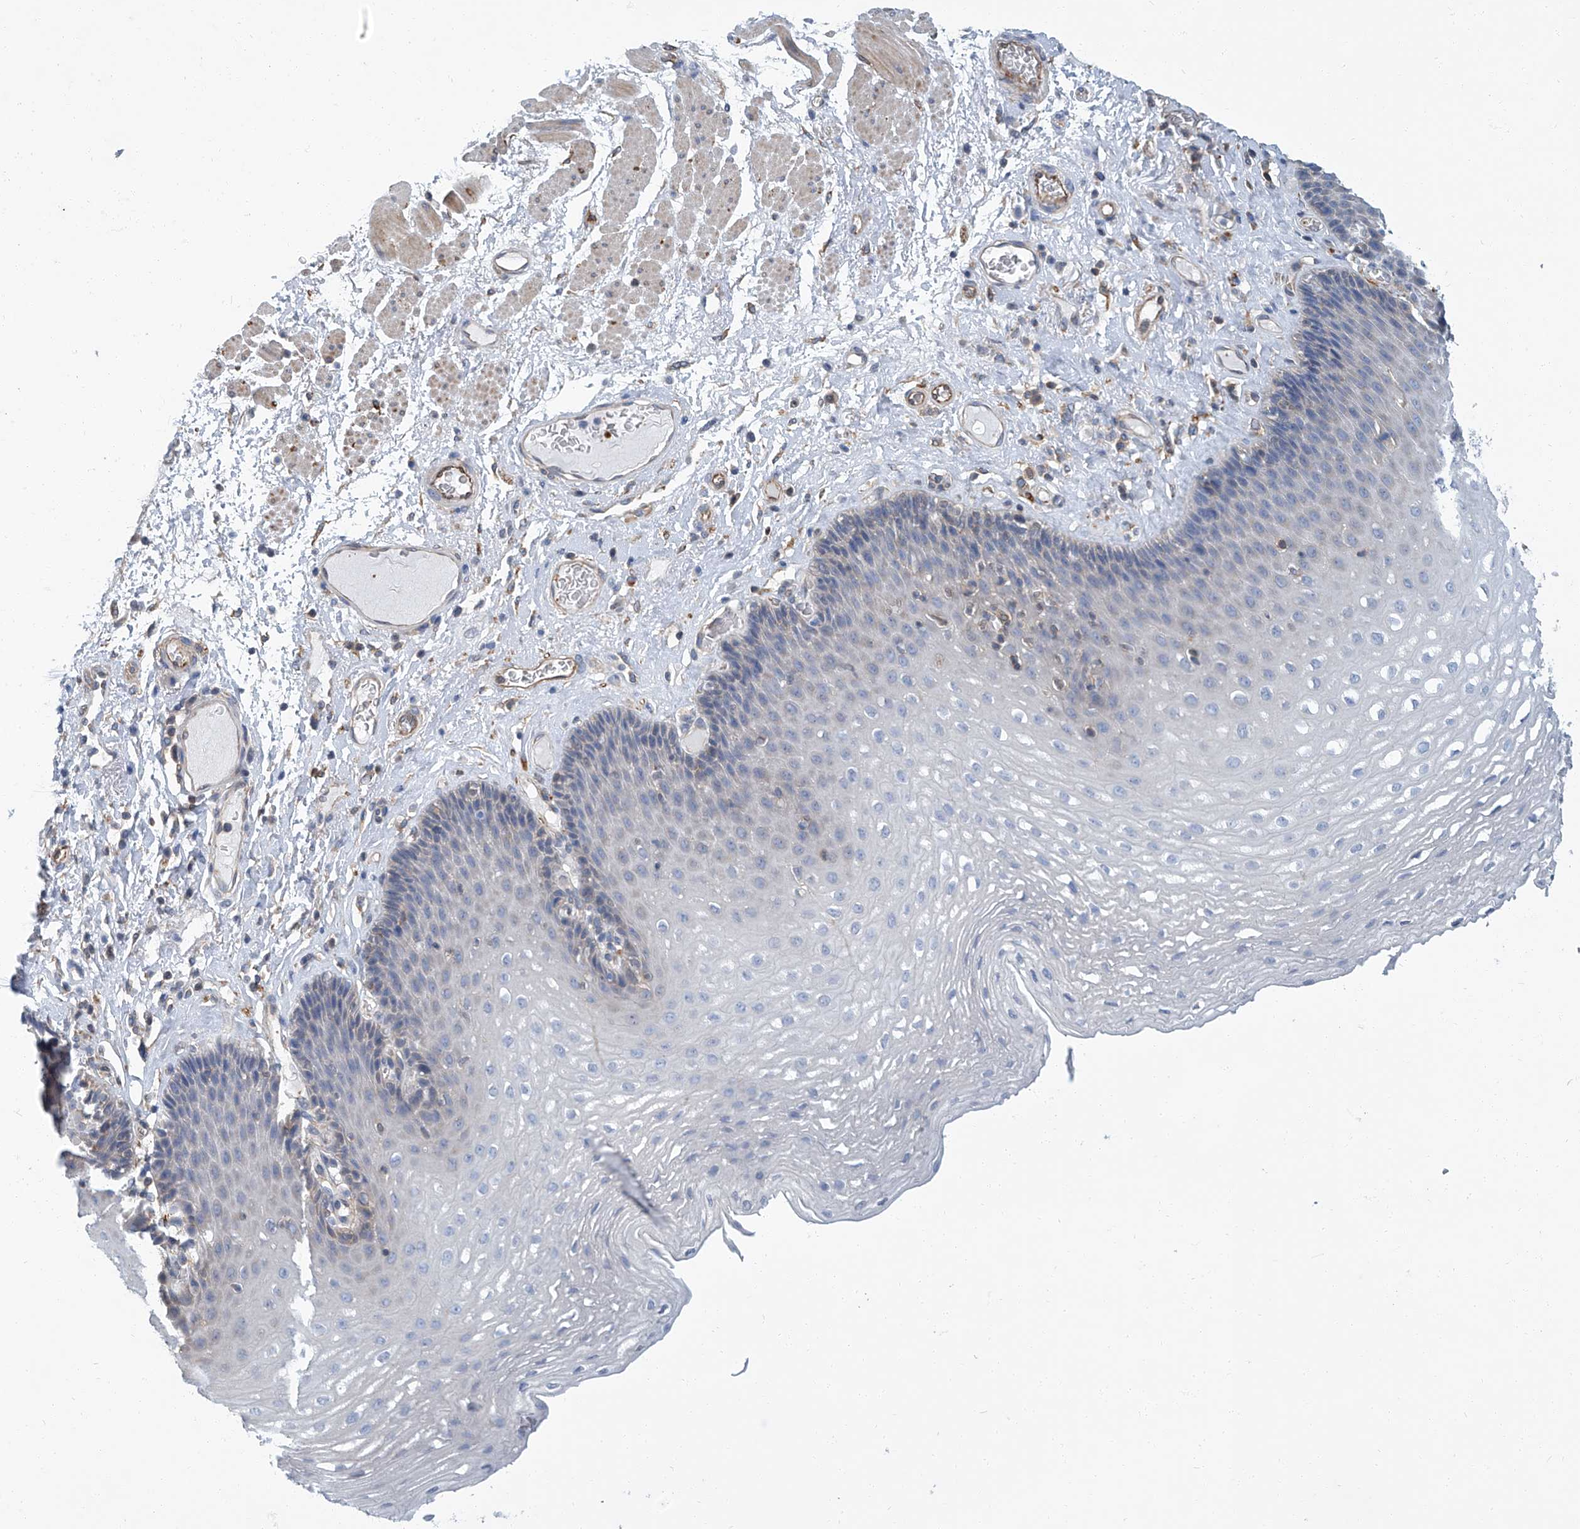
{"staining": {"intensity": "negative", "quantity": "none", "location": "none"}, "tissue": "esophagus", "cell_type": "Squamous epithelial cells", "image_type": "normal", "snomed": [{"axis": "morphology", "description": "Normal tissue, NOS"}, {"axis": "topography", "description": "Esophagus"}], "caption": "Immunohistochemistry image of benign esophagus stained for a protein (brown), which demonstrates no staining in squamous epithelial cells.", "gene": "PSMB10", "patient": {"sex": "female", "age": 66}}